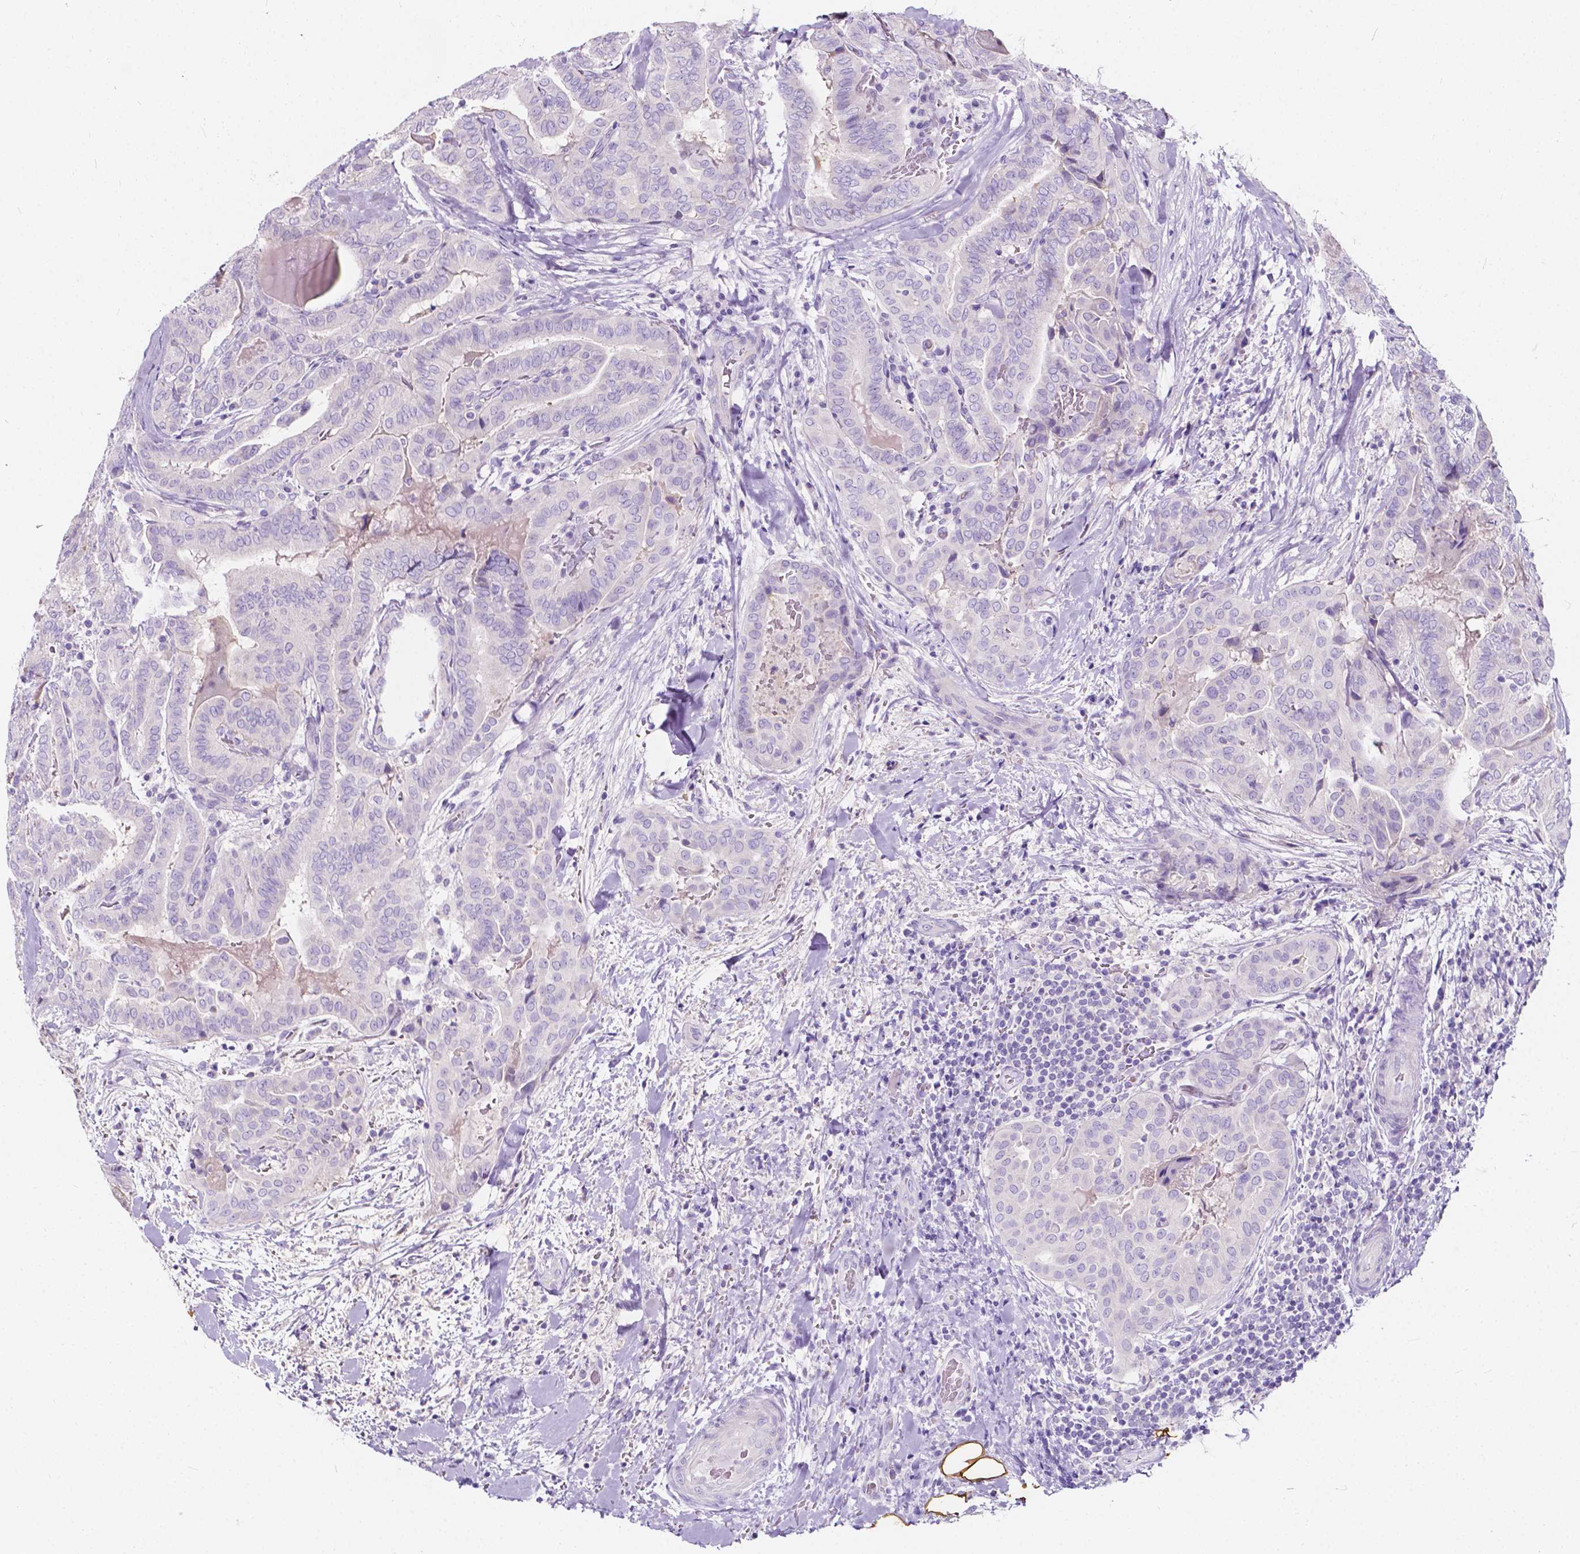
{"staining": {"intensity": "negative", "quantity": "none", "location": "none"}, "tissue": "thyroid cancer", "cell_type": "Tumor cells", "image_type": "cancer", "snomed": [{"axis": "morphology", "description": "Papillary adenocarcinoma, NOS"}, {"axis": "topography", "description": "Thyroid gland"}], "caption": "An immunohistochemistry (IHC) image of thyroid papillary adenocarcinoma is shown. There is no staining in tumor cells of thyroid papillary adenocarcinoma.", "gene": "CLSTN2", "patient": {"sex": "female", "age": 61}}